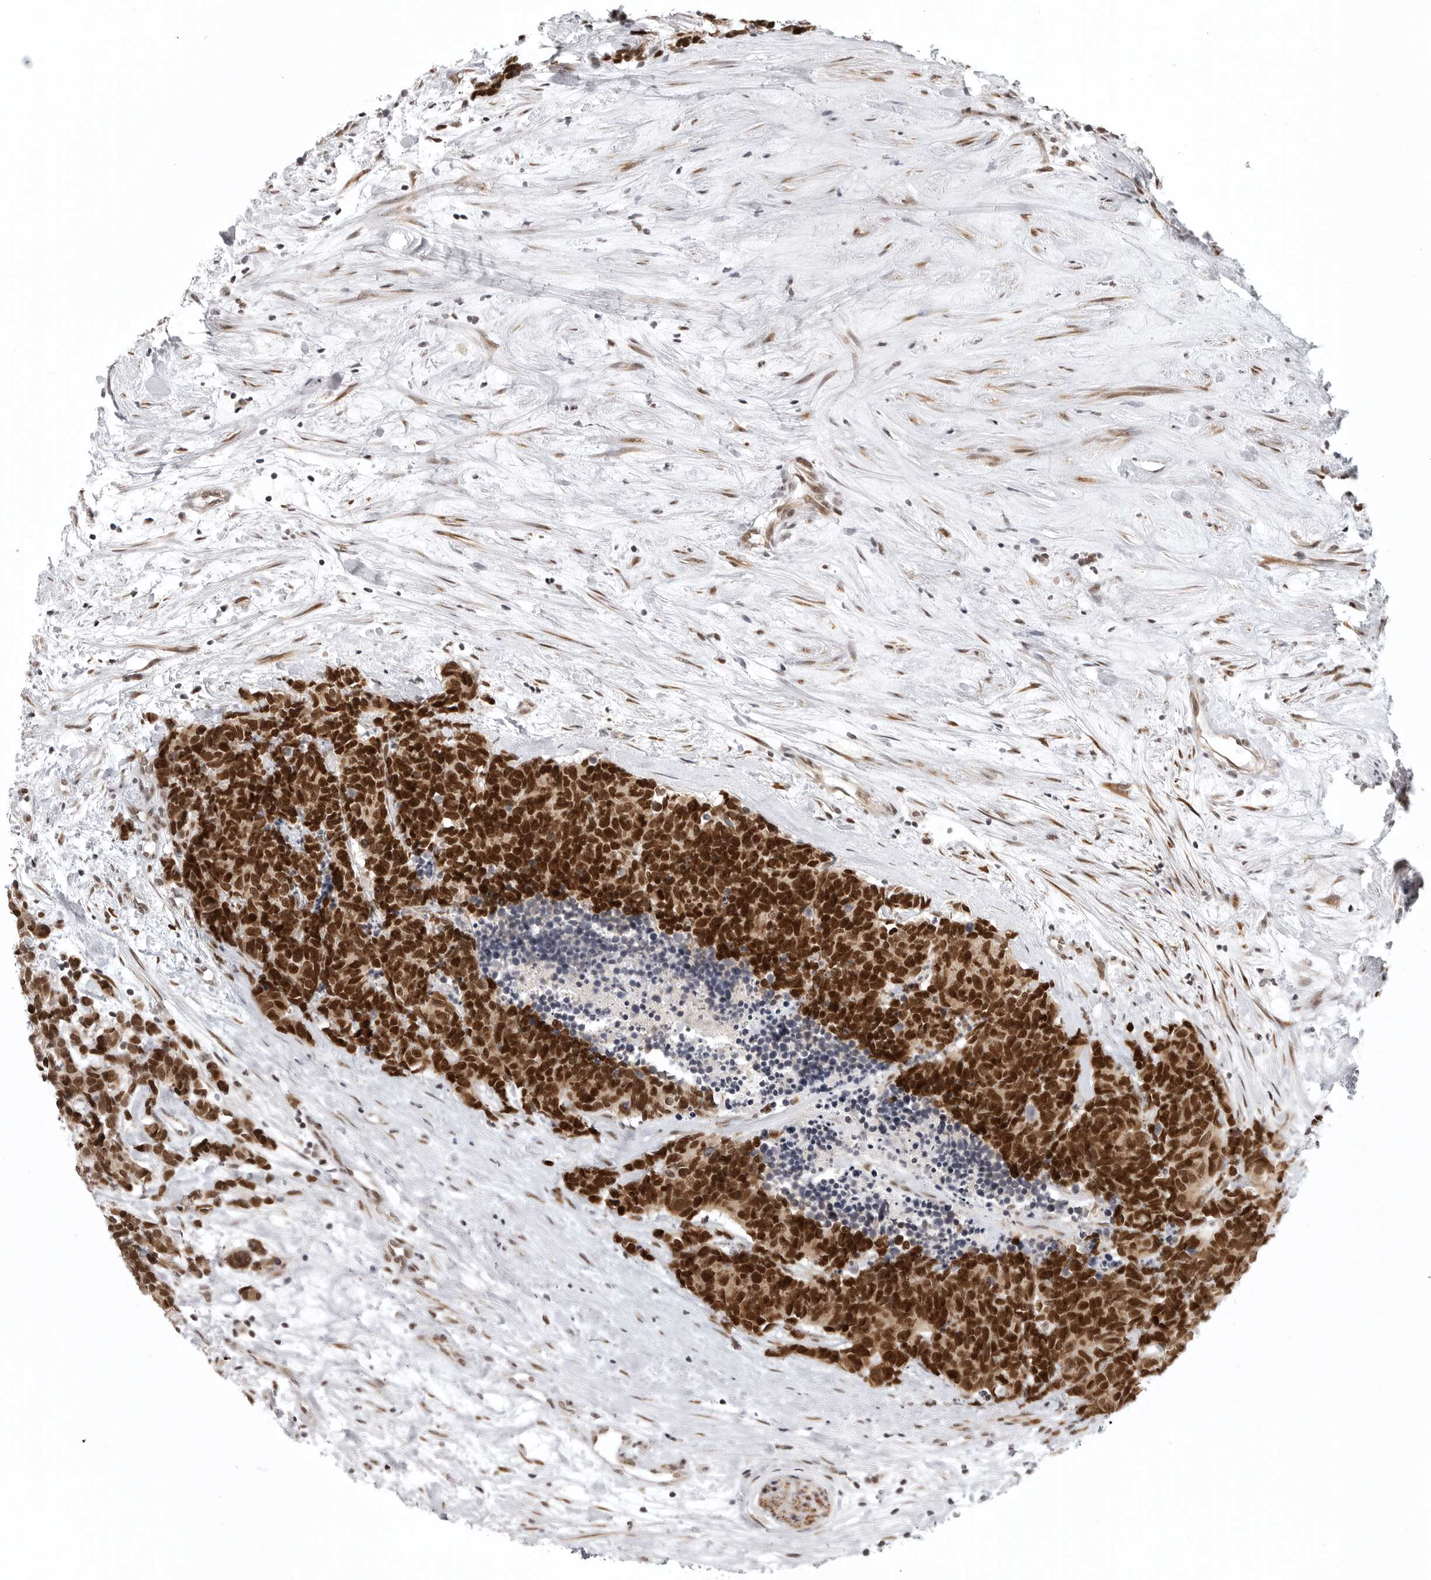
{"staining": {"intensity": "strong", "quantity": ">75%", "location": "nuclear"}, "tissue": "carcinoid", "cell_type": "Tumor cells", "image_type": "cancer", "snomed": [{"axis": "morphology", "description": "Carcinoma, NOS"}, {"axis": "morphology", "description": "Carcinoid, malignant, NOS"}, {"axis": "topography", "description": "Urinary bladder"}], "caption": "Immunohistochemical staining of human malignant carcinoid exhibits high levels of strong nuclear expression in about >75% of tumor cells.", "gene": "PRDM10", "patient": {"sex": "male", "age": 57}}